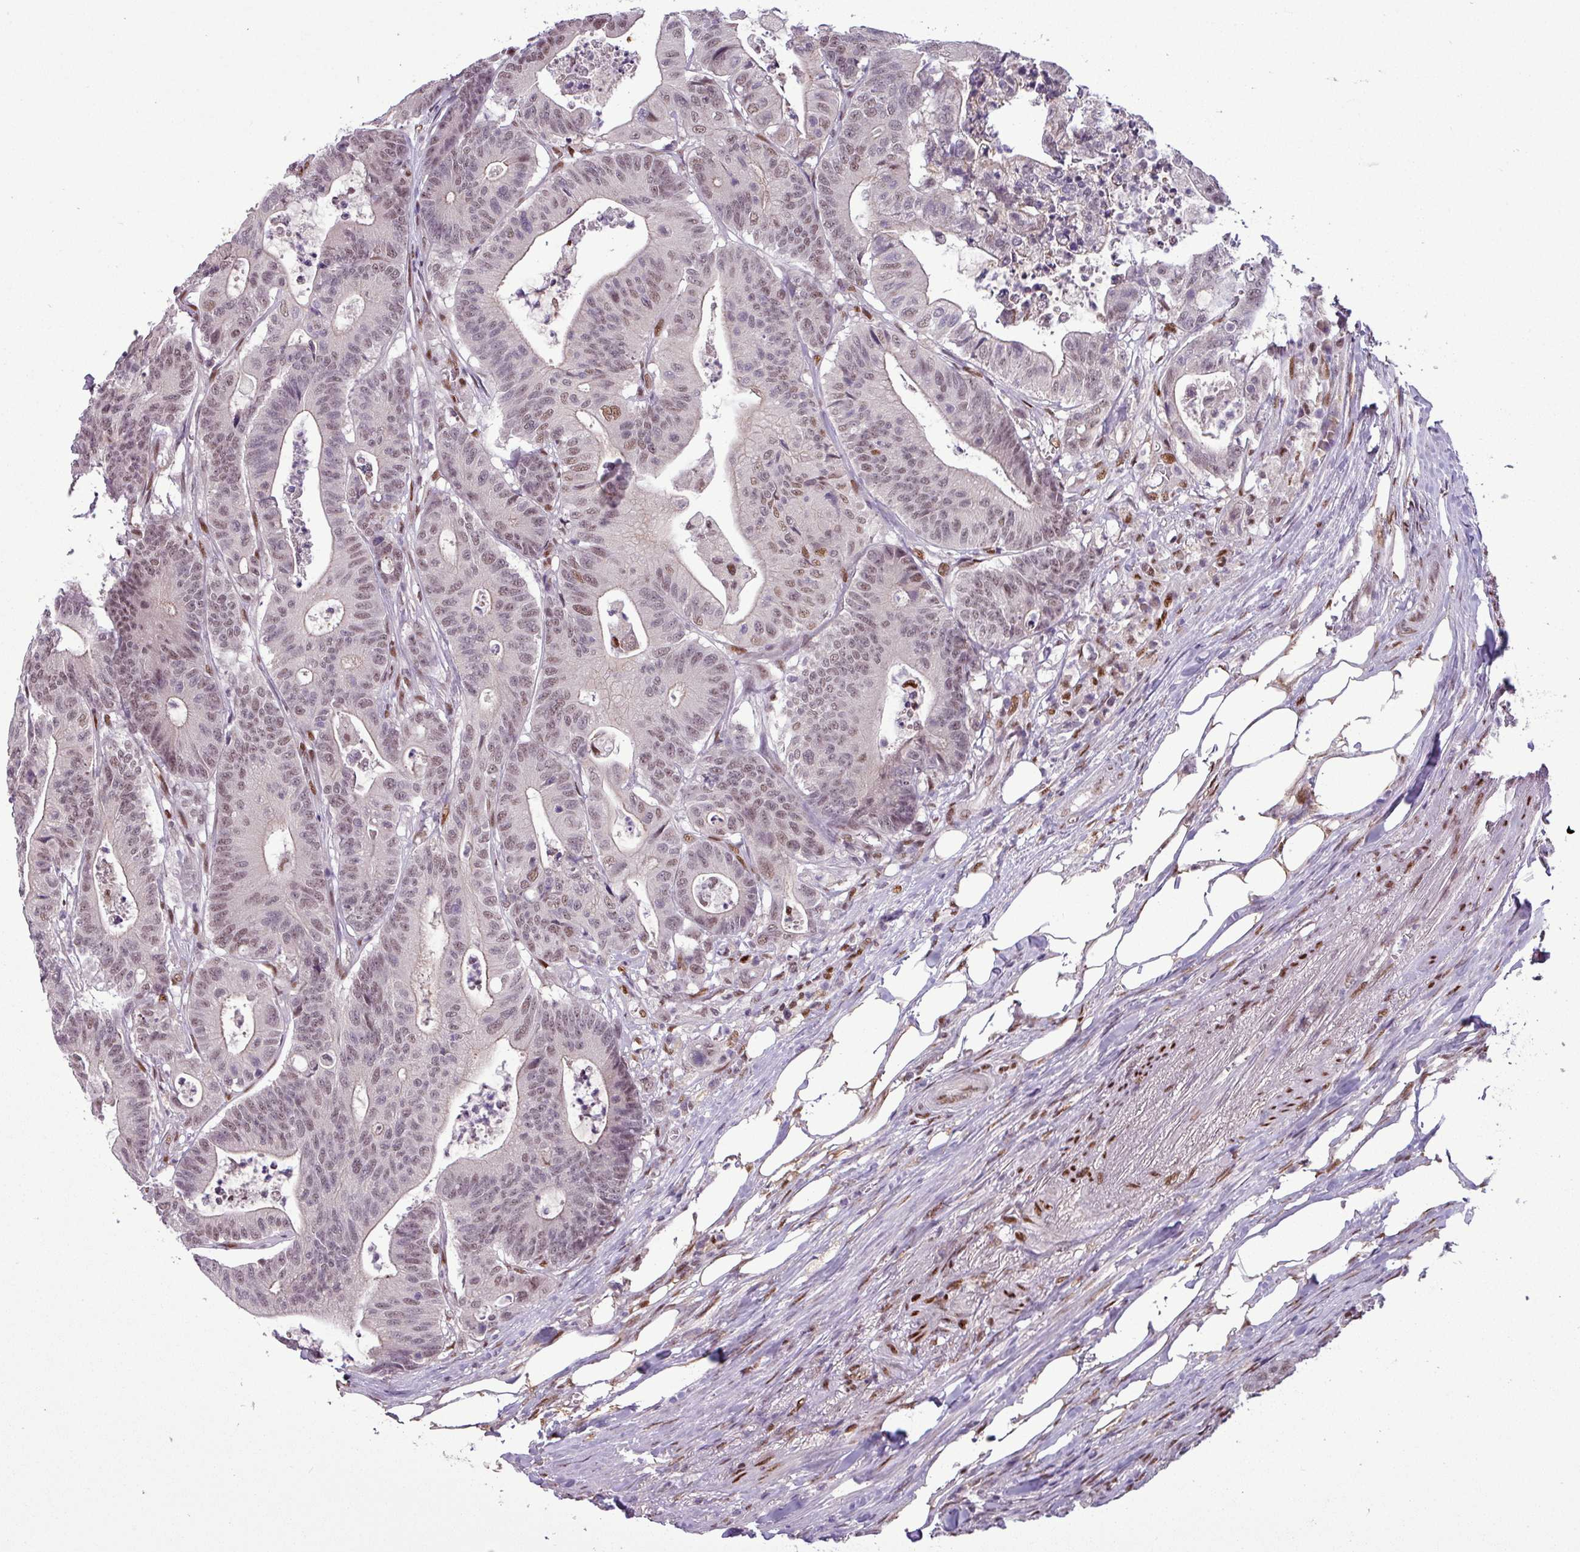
{"staining": {"intensity": "weak", "quantity": ">75%", "location": "nuclear"}, "tissue": "colorectal cancer", "cell_type": "Tumor cells", "image_type": "cancer", "snomed": [{"axis": "morphology", "description": "Adenocarcinoma, NOS"}, {"axis": "topography", "description": "Colon"}], "caption": "Weak nuclear protein positivity is appreciated in approximately >75% of tumor cells in colorectal cancer.", "gene": "IRF2BPL", "patient": {"sex": "female", "age": 84}}